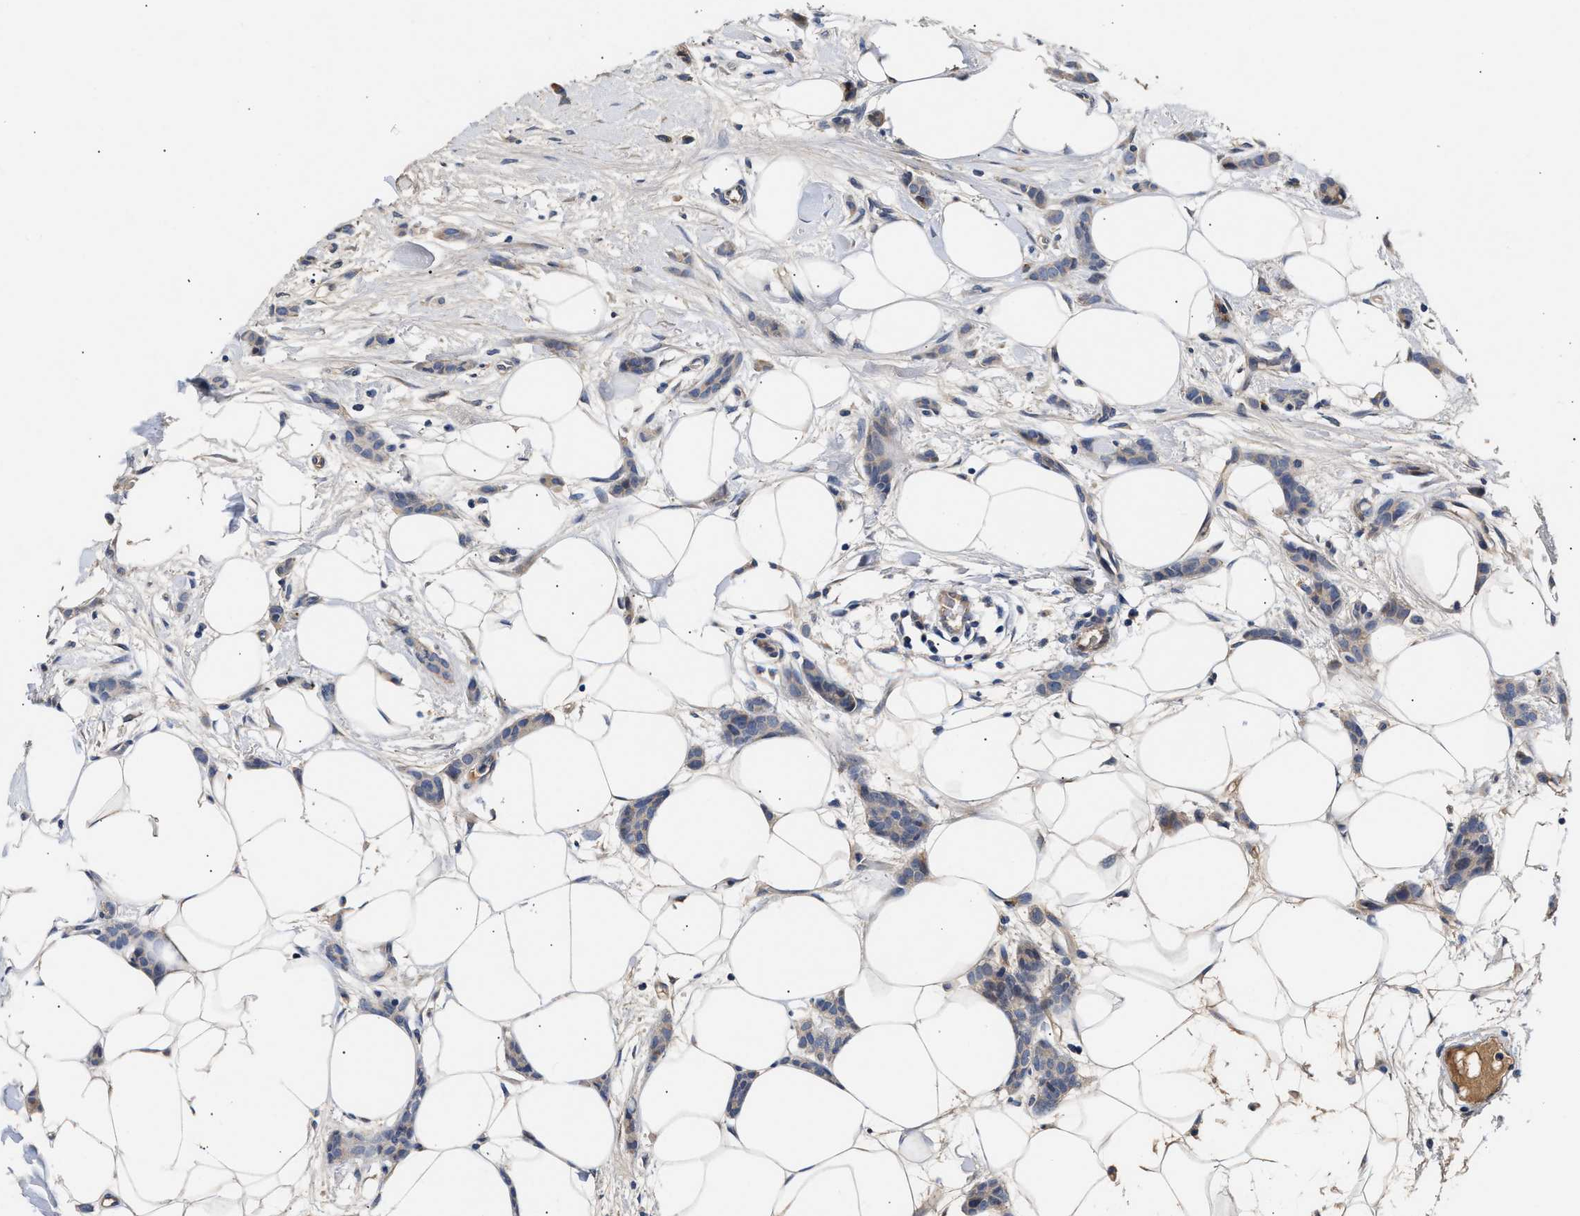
{"staining": {"intensity": "negative", "quantity": "none", "location": "none"}, "tissue": "breast cancer", "cell_type": "Tumor cells", "image_type": "cancer", "snomed": [{"axis": "morphology", "description": "Lobular carcinoma"}, {"axis": "topography", "description": "Skin"}, {"axis": "topography", "description": "Breast"}], "caption": "Immunohistochemical staining of human breast cancer (lobular carcinoma) displays no significant expression in tumor cells. Brightfield microscopy of immunohistochemistry (IHC) stained with DAB (brown) and hematoxylin (blue), captured at high magnification.", "gene": "KASH5", "patient": {"sex": "female", "age": 46}}